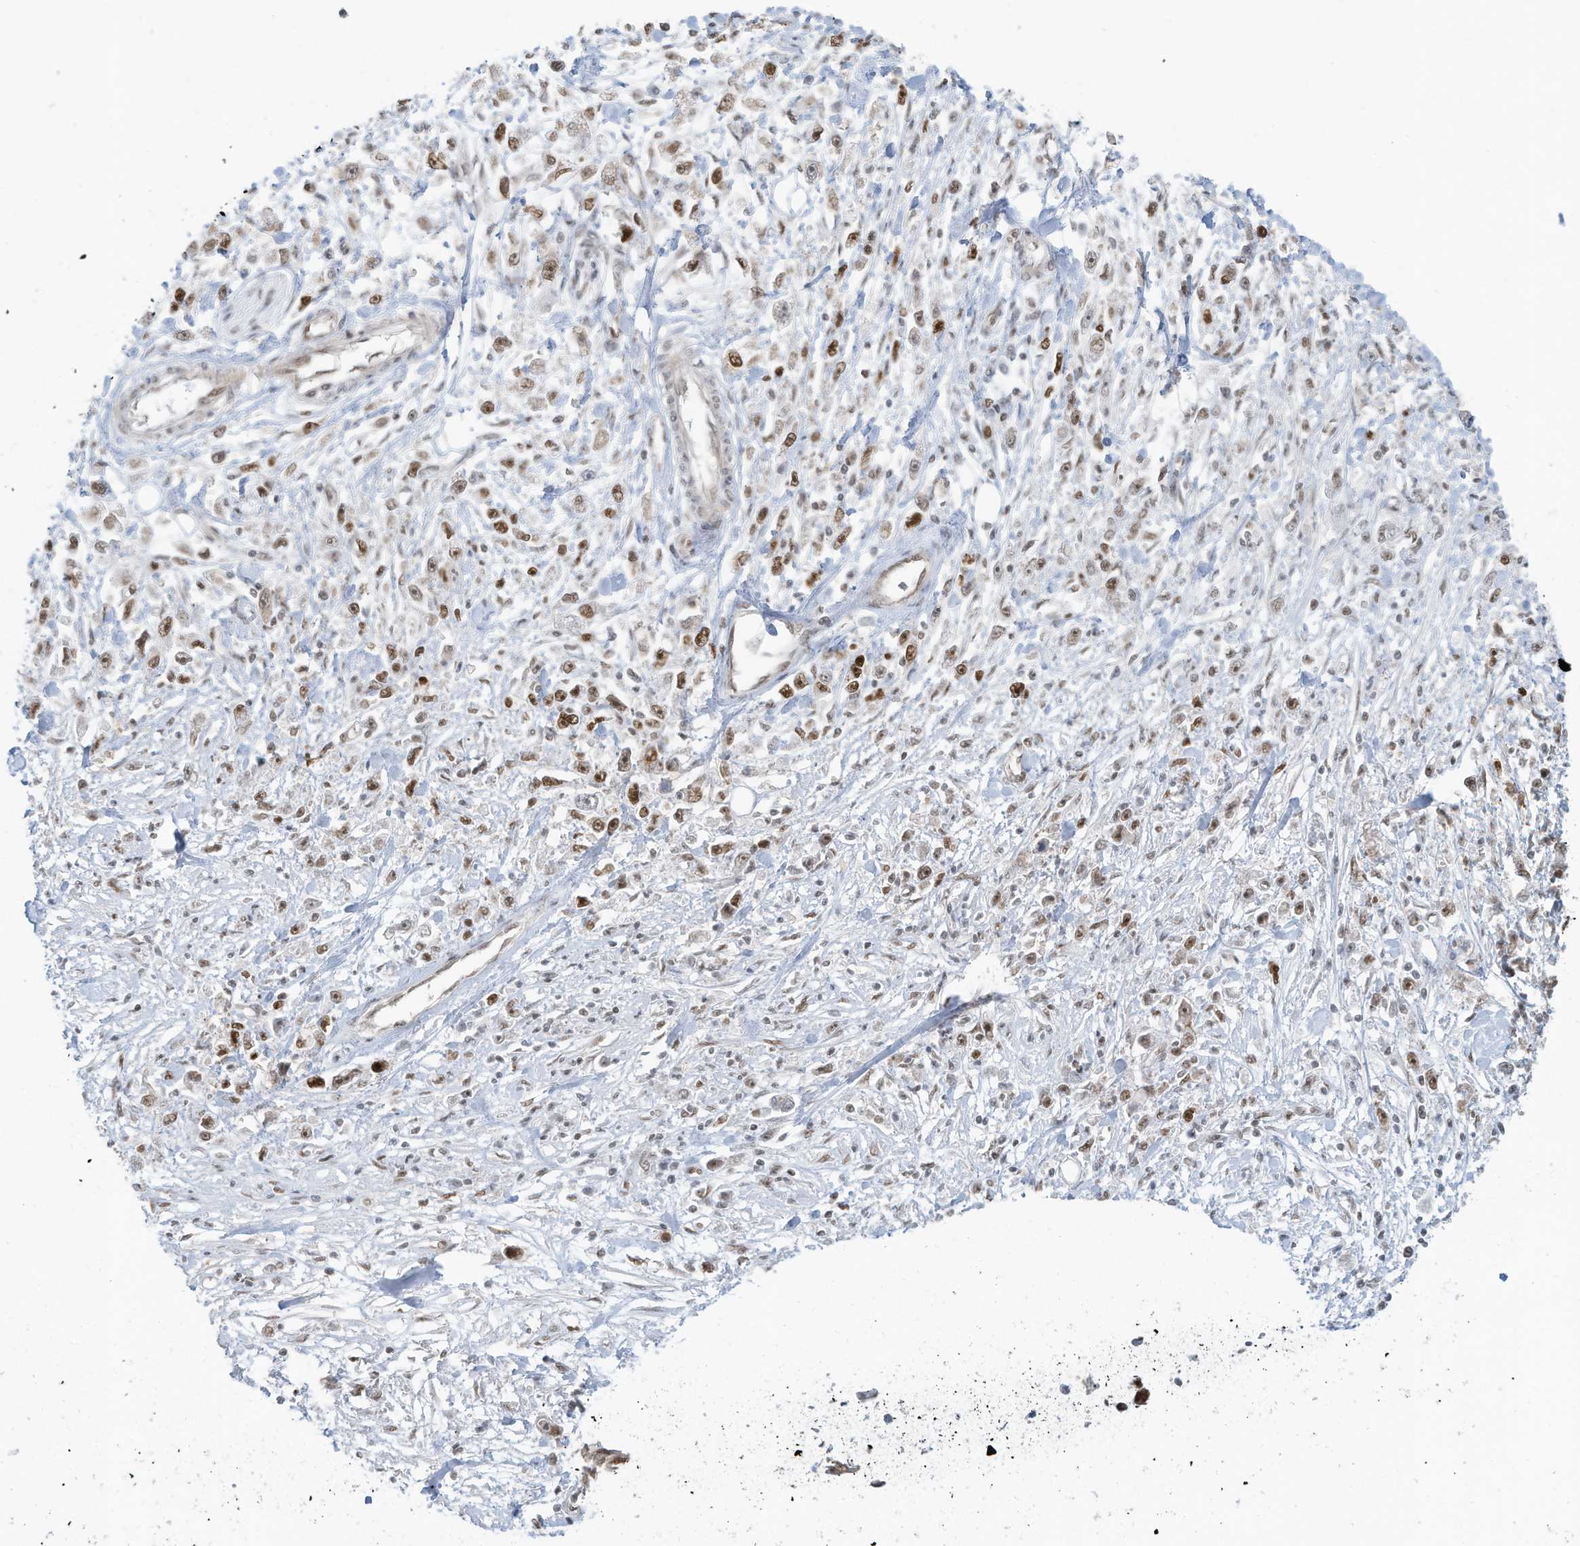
{"staining": {"intensity": "strong", "quantity": ">75%", "location": "nuclear"}, "tissue": "stomach cancer", "cell_type": "Tumor cells", "image_type": "cancer", "snomed": [{"axis": "morphology", "description": "Adenocarcinoma, NOS"}, {"axis": "topography", "description": "Stomach"}], "caption": "A brown stain highlights strong nuclear expression of a protein in adenocarcinoma (stomach) tumor cells.", "gene": "DBR1", "patient": {"sex": "female", "age": 59}}